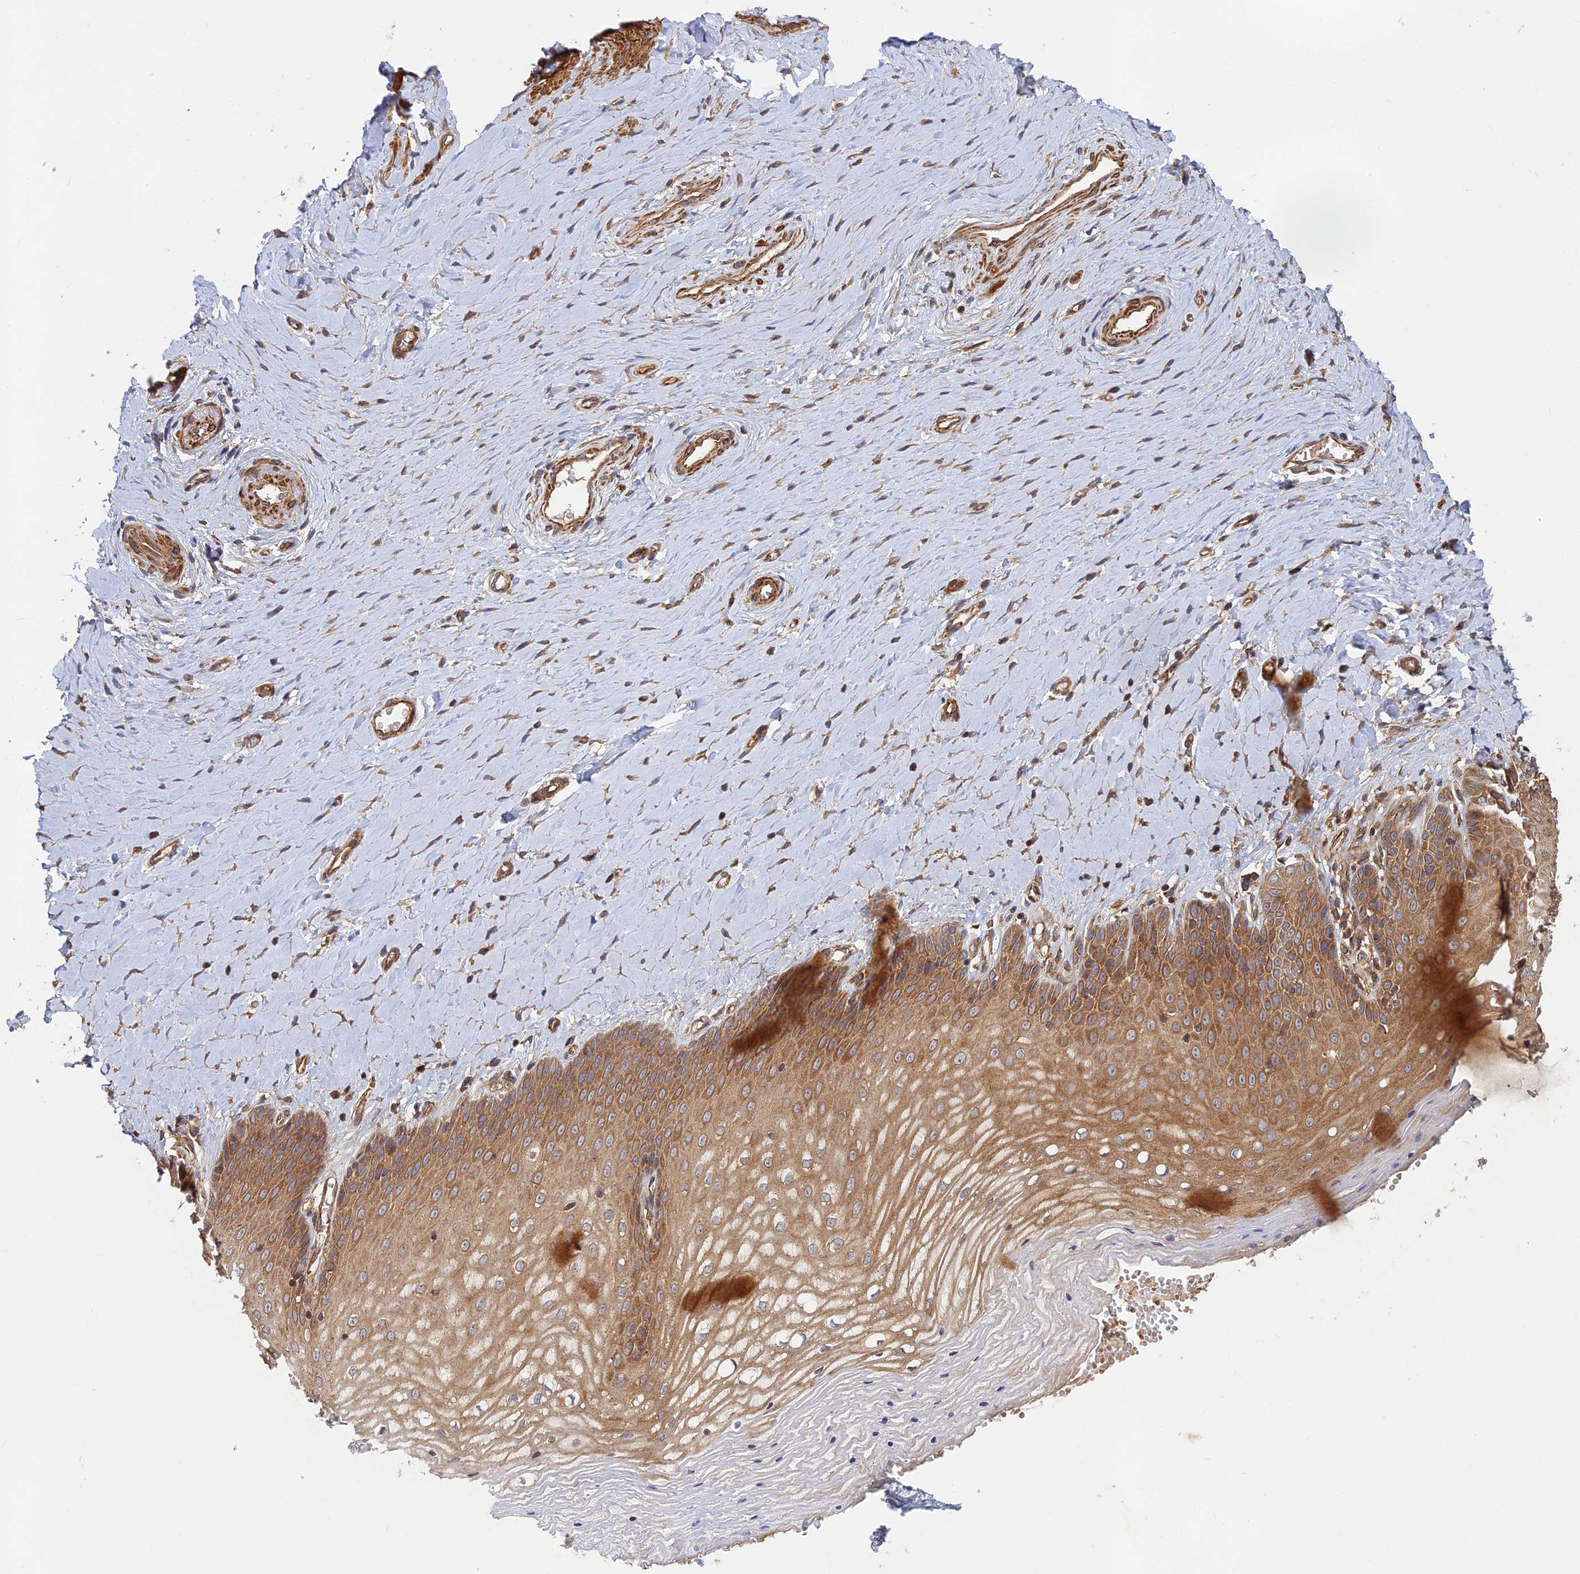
{"staining": {"intensity": "moderate", "quantity": ">75%", "location": "cytoplasmic/membranous"}, "tissue": "vagina", "cell_type": "Squamous epithelial cells", "image_type": "normal", "snomed": [{"axis": "morphology", "description": "Normal tissue, NOS"}, {"axis": "topography", "description": "Vagina"}], "caption": "An image showing moderate cytoplasmic/membranous positivity in approximately >75% of squamous epithelial cells in unremarkable vagina, as visualized by brown immunohistochemical staining.", "gene": "RELCH", "patient": {"sex": "female", "age": 65}}